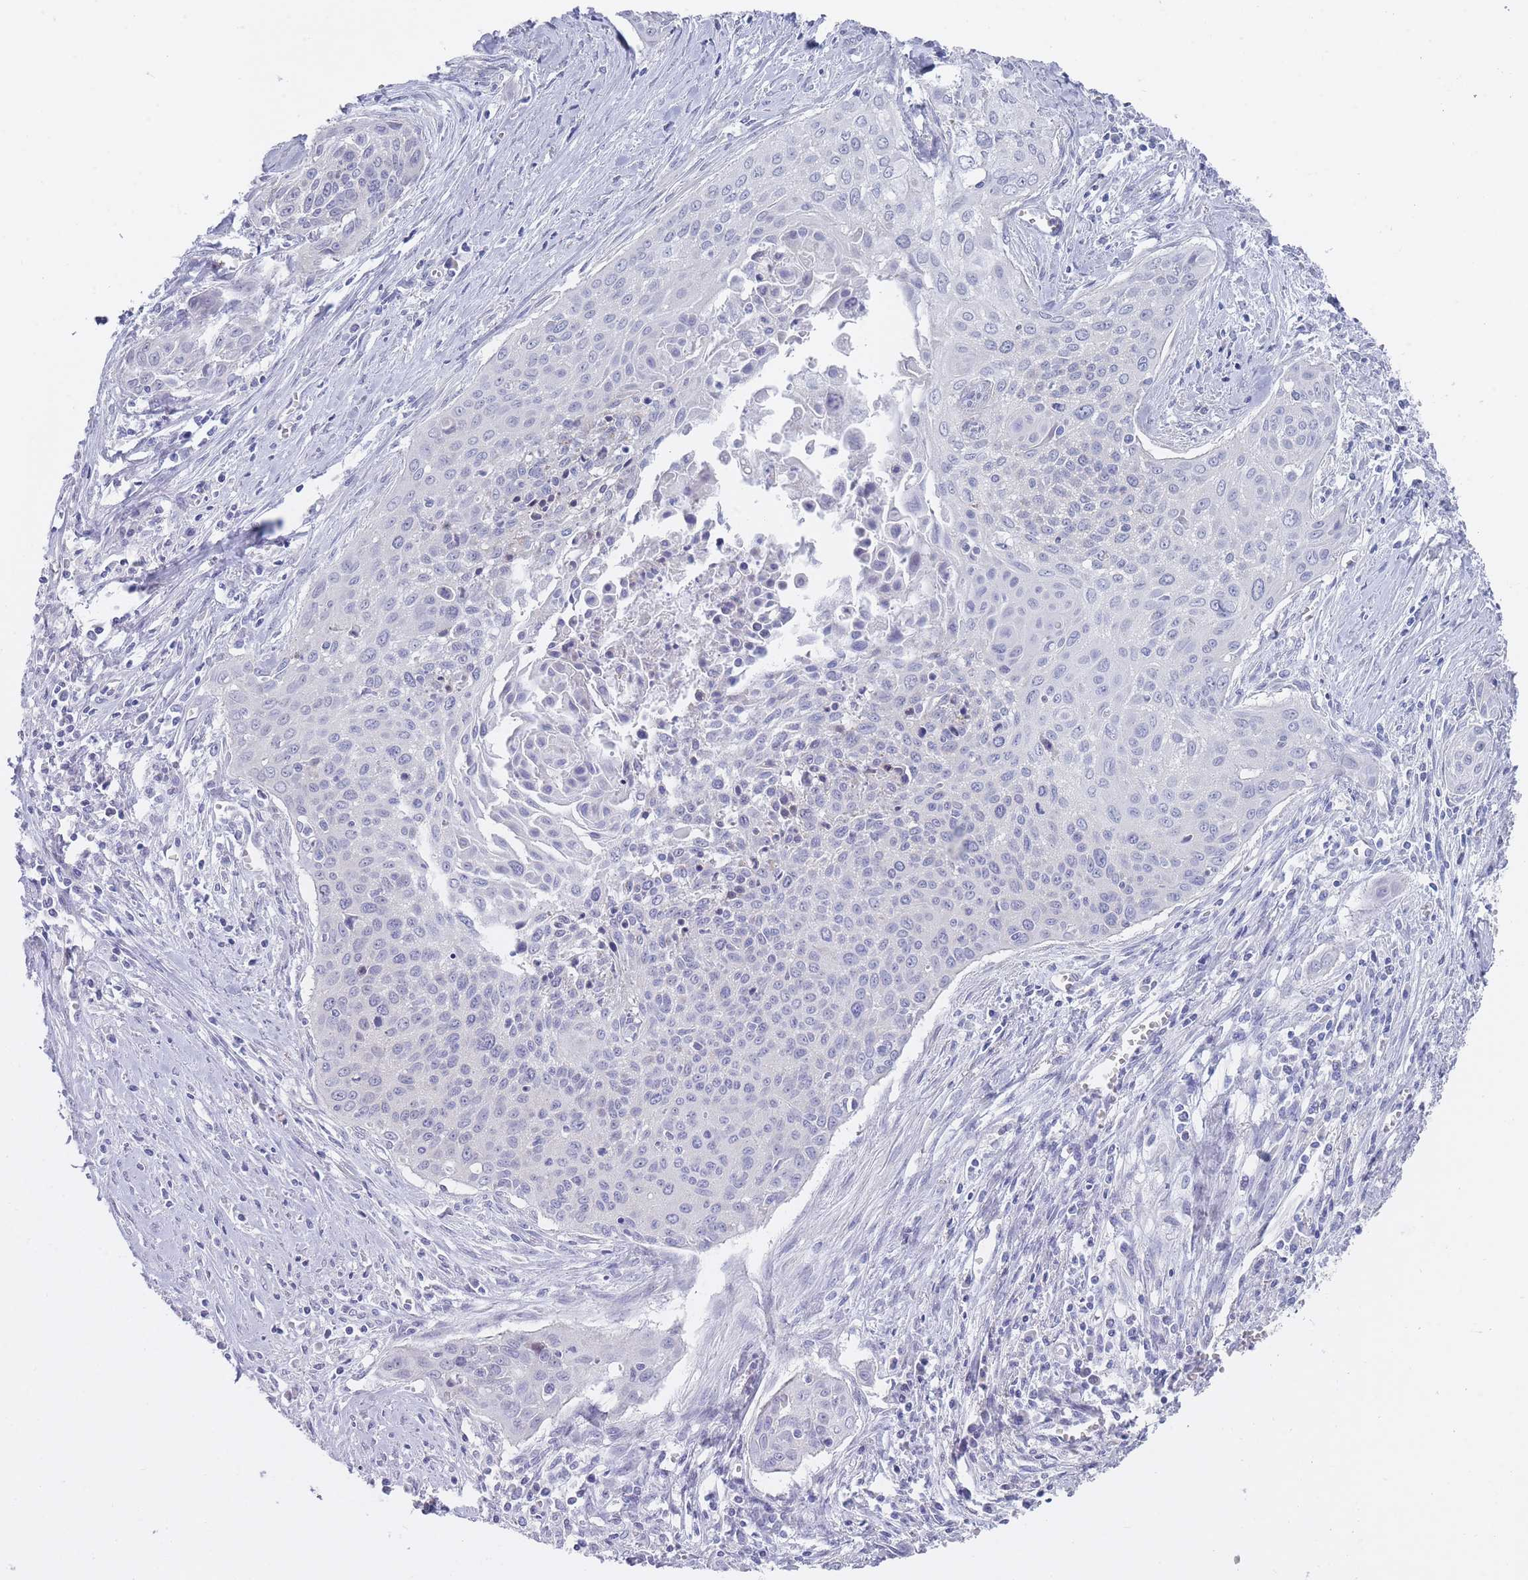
{"staining": {"intensity": "negative", "quantity": "none", "location": "none"}, "tissue": "cervical cancer", "cell_type": "Tumor cells", "image_type": "cancer", "snomed": [{"axis": "morphology", "description": "Squamous cell carcinoma, NOS"}, {"axis": "topography", "description": "Cervix"}], "caption": "IHC of human cervical squamous cell carcinoma exhibits no expression in tumor cells.", "gene": "PIGU", "patient": {"sex": "female", "age": 55}}